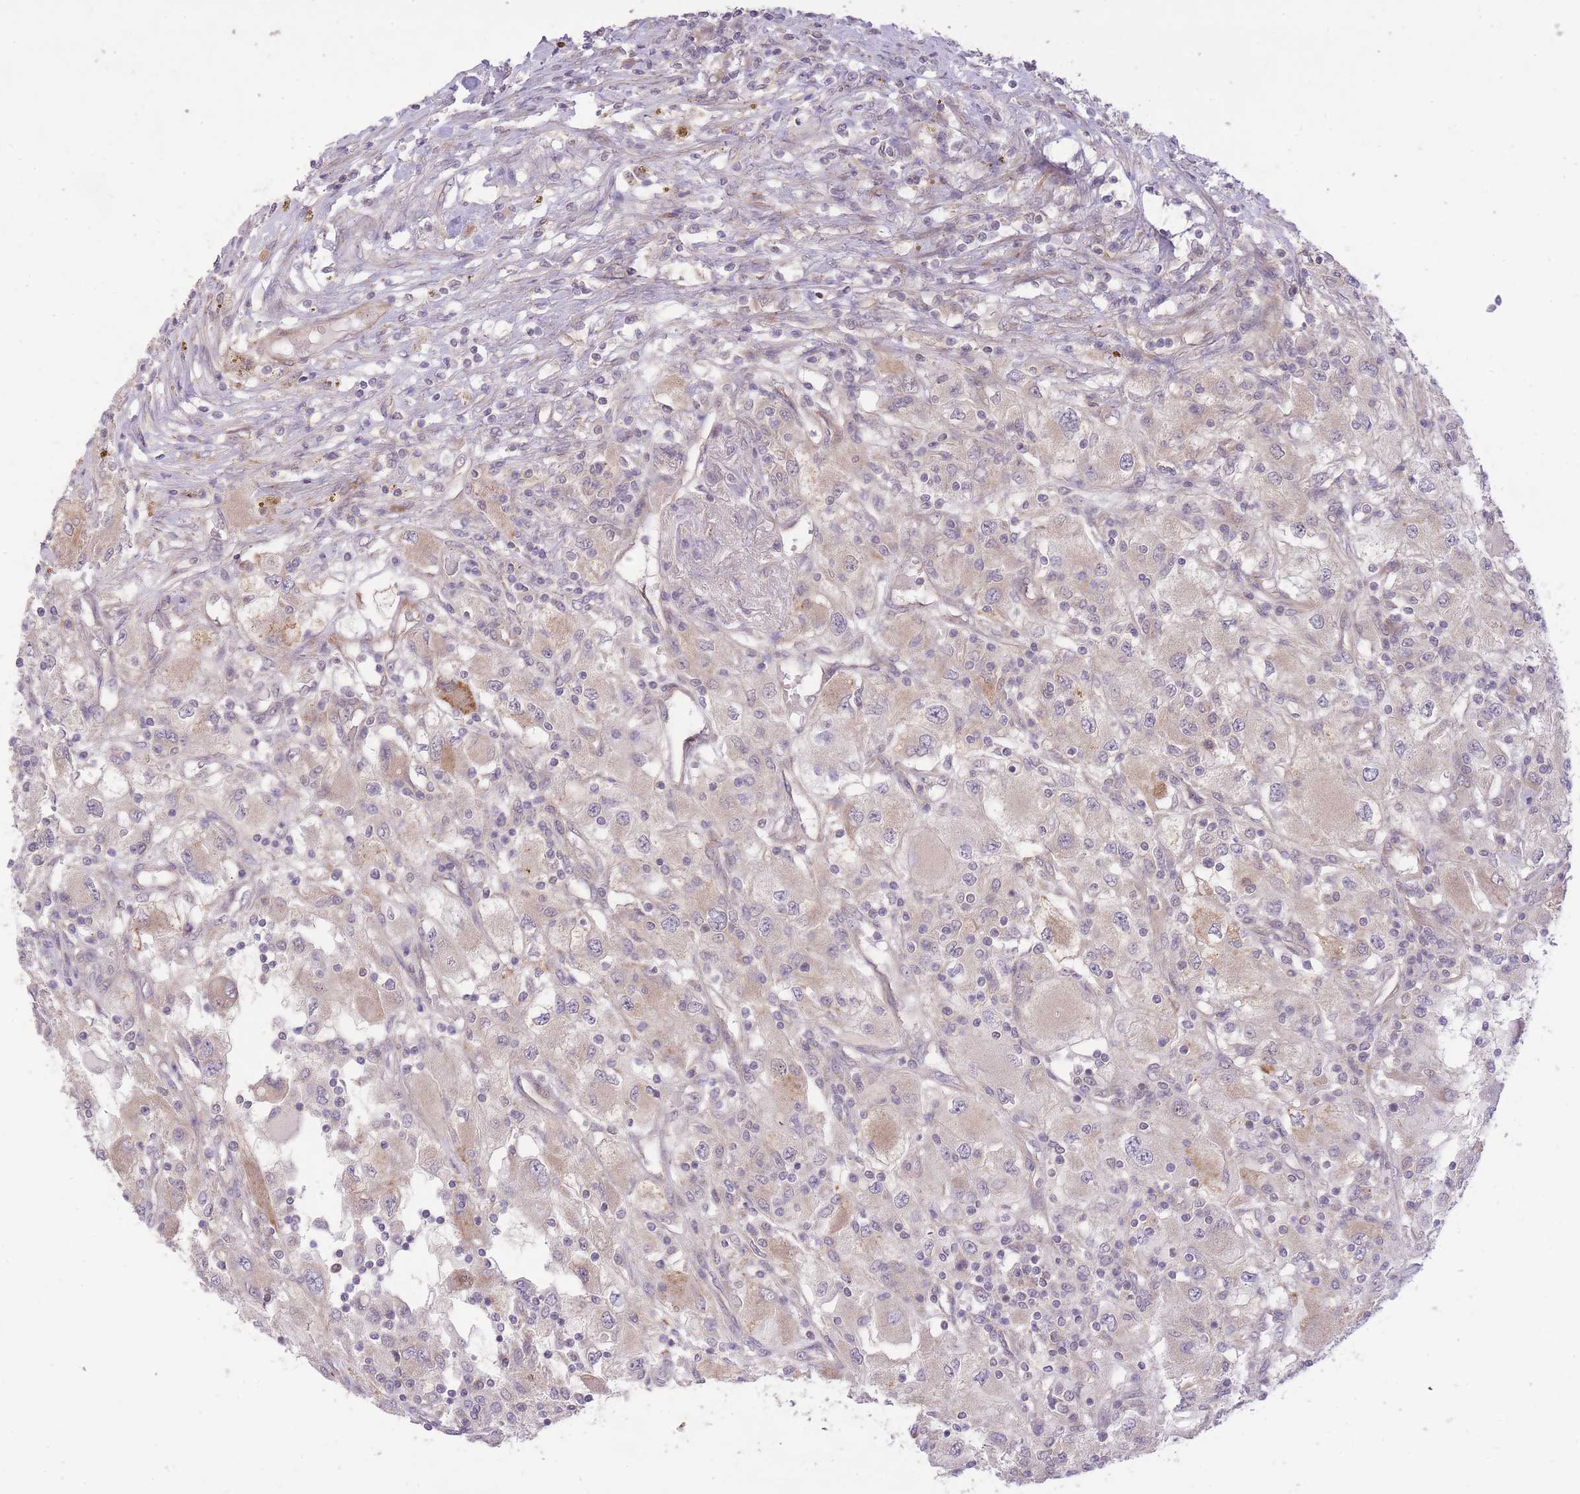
{"staining": {"intensity": "negative", "quantity": "none", "location": "none"}, "tissue": "renal cancer", "cell_type": "Tumor cells", "image_type": "cancer", "snomed": [{"axis": "morphology", "description": "Adenocarcinoma, NOS"}, {"axis": "topography", "description": "Kidney"}], "caption": "Renal cancer stained for a protein using IHC demonstrates no staining tumor cells.", "gene": "ELOA2", "patient": {"sex": "female", "age": 67}}